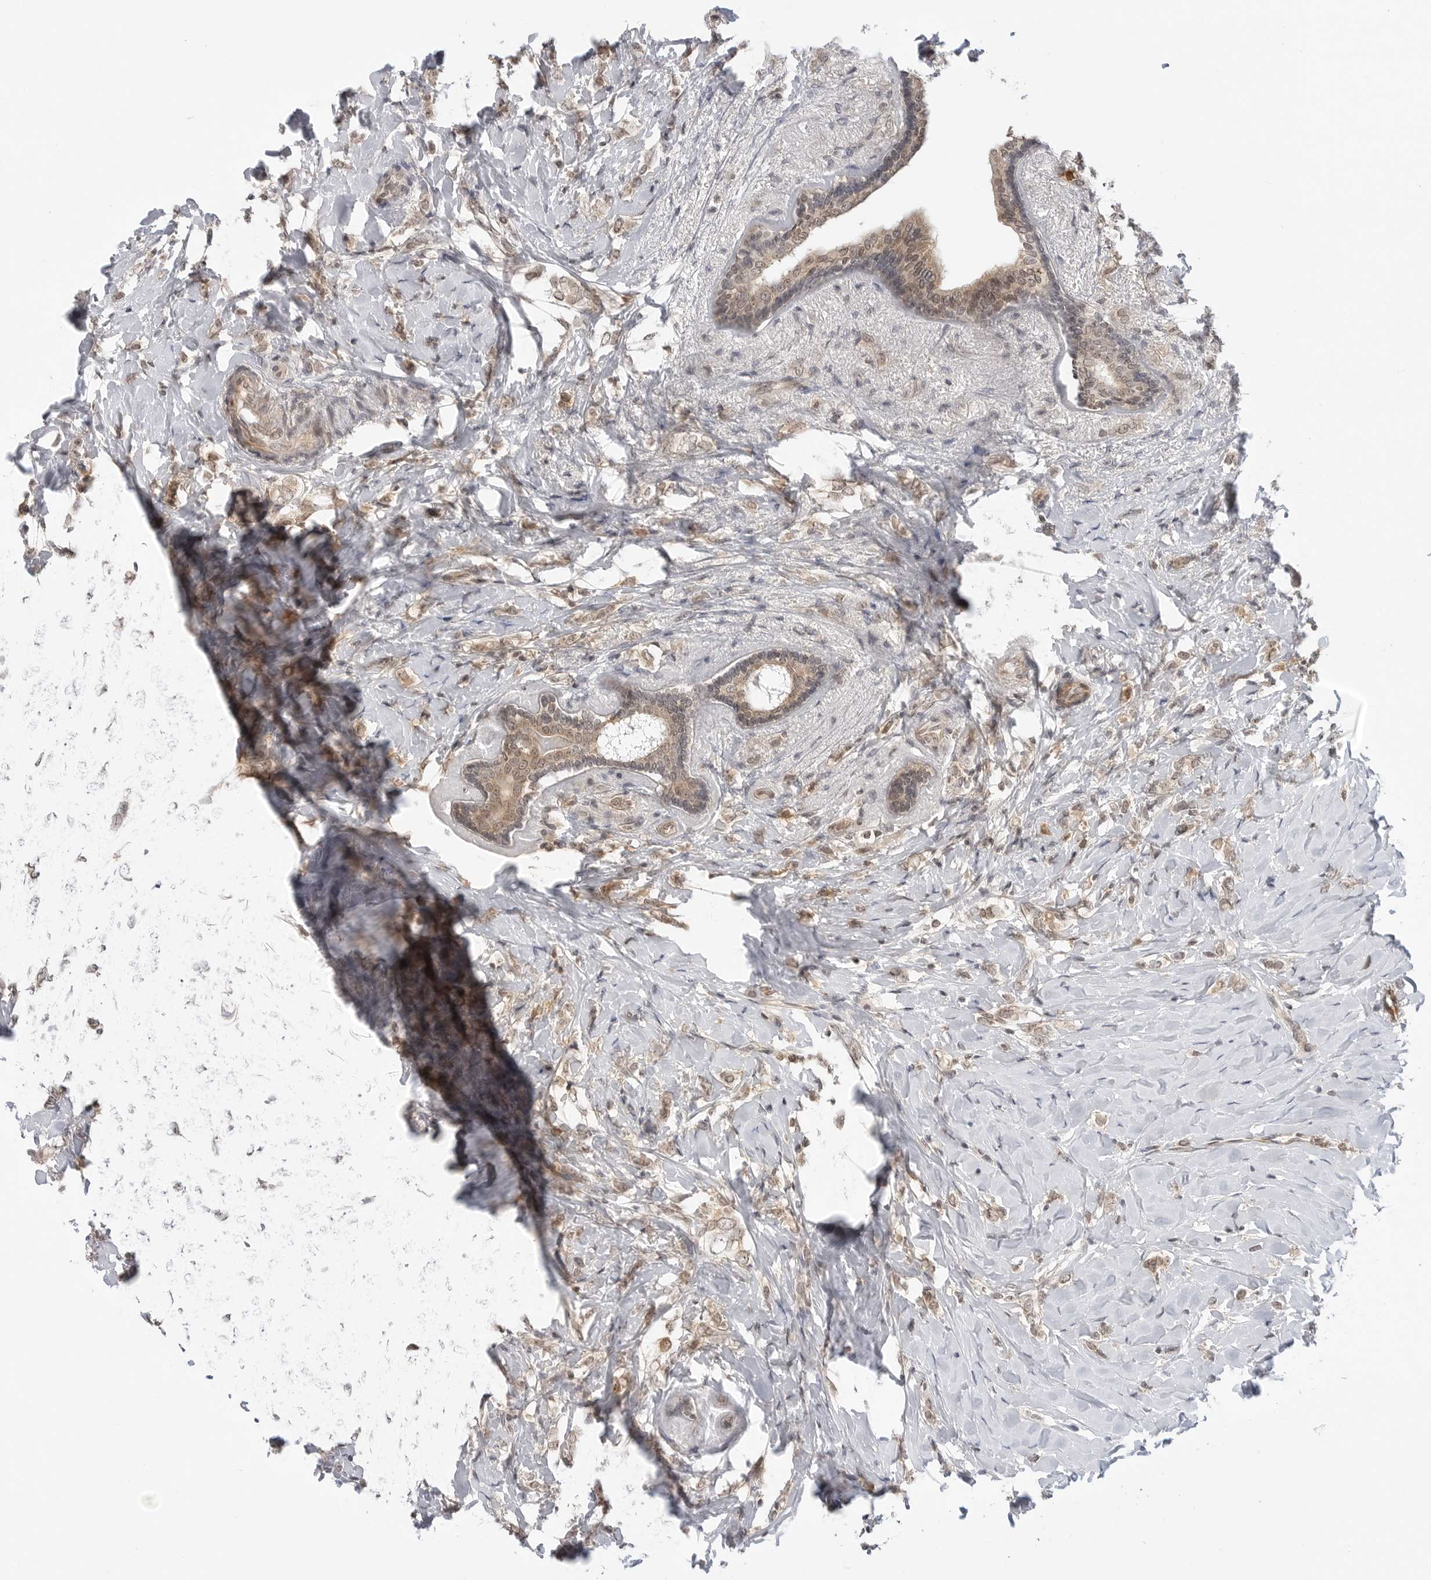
{"staining": {"intensity": "weak", "quantity": "25%-75%", "location": "cytoplasmic/membranous,nuclear"}, "tissue": "breast cancer", "cell_type": "Tumor cells", "image_type": "cancer", "snomed": [{"axis": "morphology", "description": "Normal tissue, NOS"}, {"axis": "morphology", "description": "Lobular carcinoma"}, {"axis": "topography", "description": "Breast"}], "caption": "DAB (3,3'-diaminobenzidine) immunohistochemical staining of lobular carcinoma (breast) demonstrates weak cytoplasmic/membranous and nuclear protein positivity in approximately 25%-75% of tumor cells.", "gene": "MAP2K5", "patient": {"sex": "female", "age": 47}}